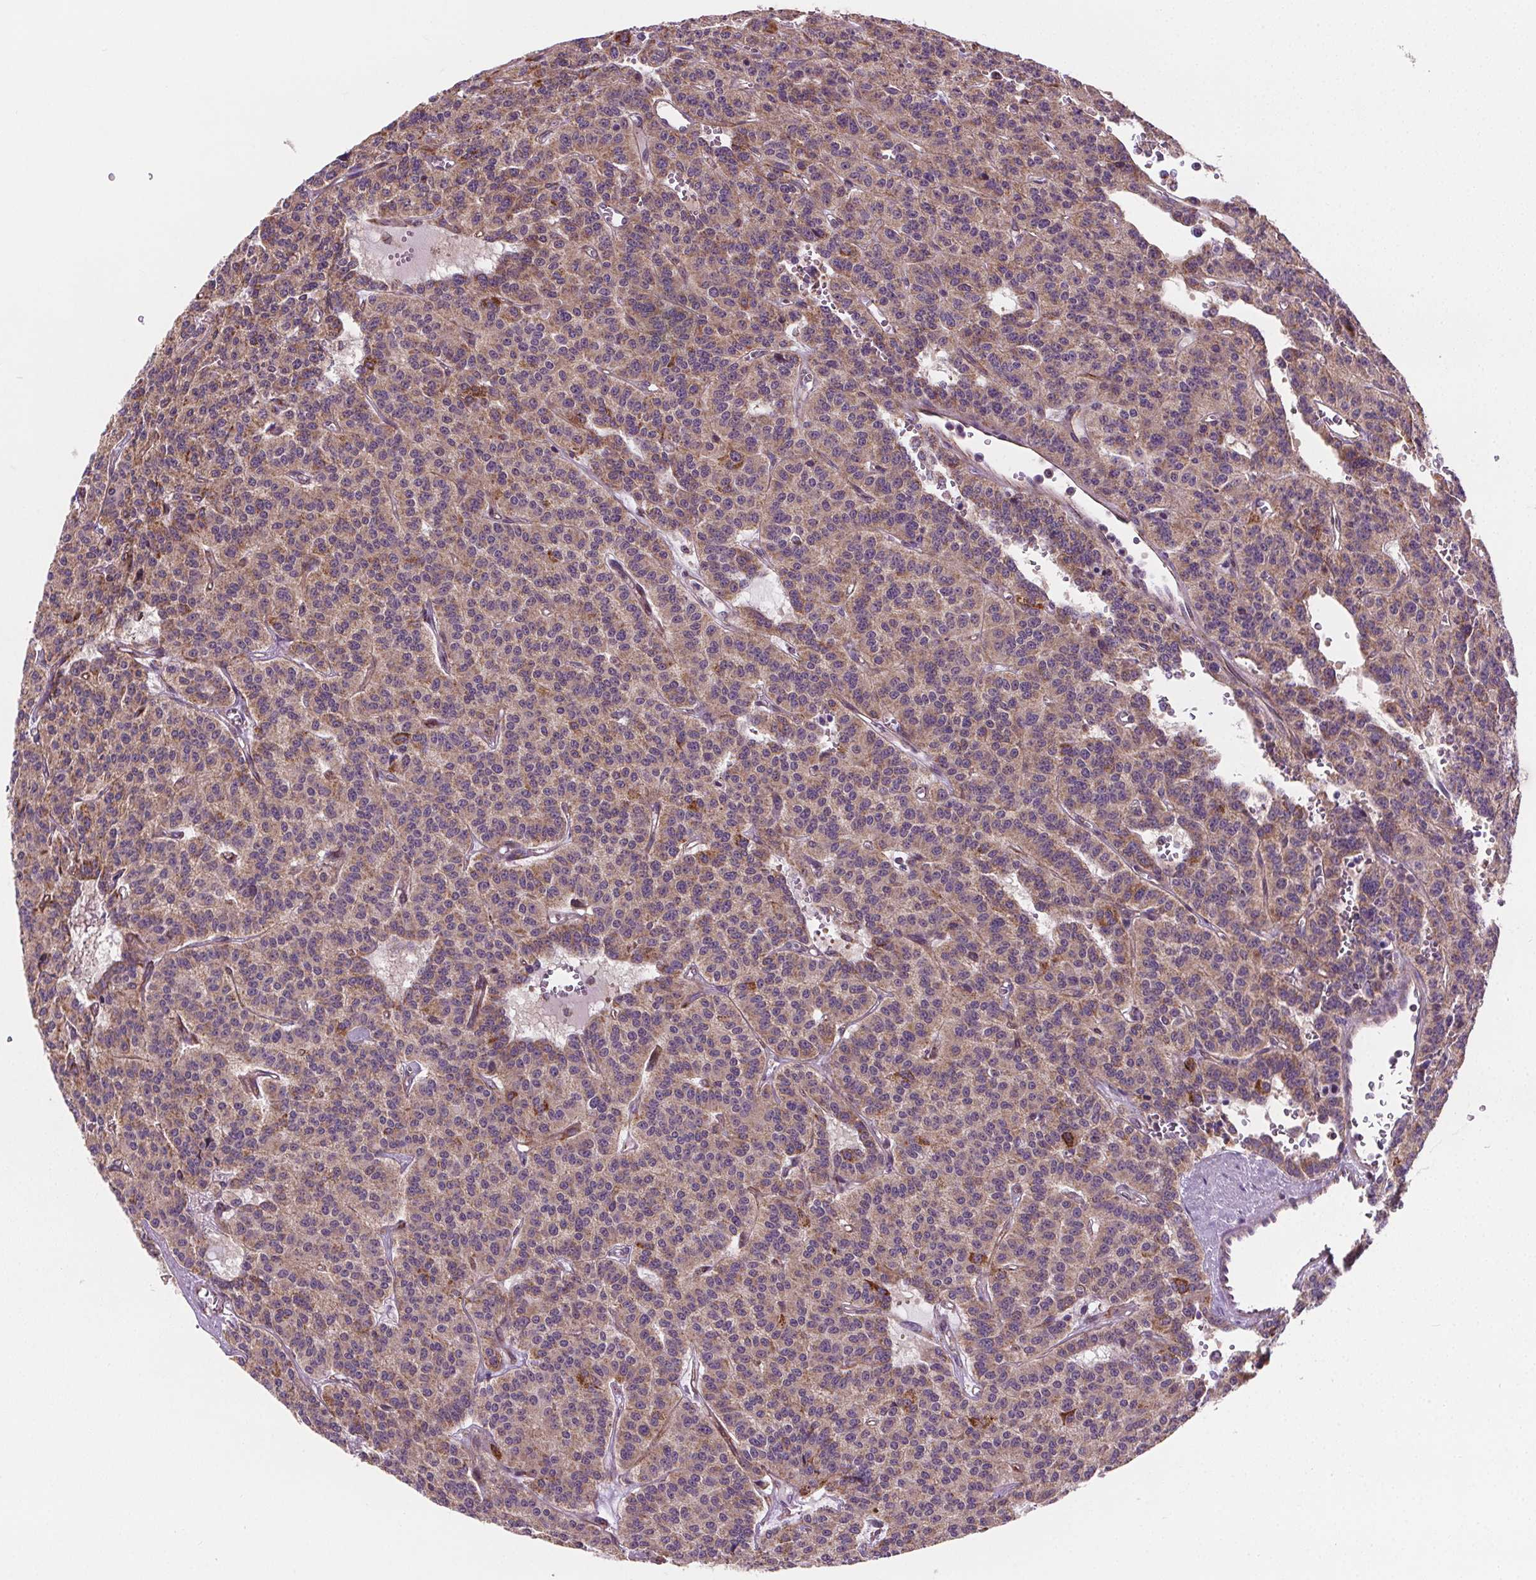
{"staining": {"intensity": "moderate", "quantity": "25%-75%", "location": "cytoplasmic/membranous"}, "tissue": "carcinoid", "cell_type": "Tumor cells", "image_type": "cancer", "snomed": [{"axis": "morphology", "description": "Carcinoid, malignant, NOS"}, {"axis": "topography", "description": "Lung"}], "caption": "This is an image of IHC staining of carcinoid (malignant), which shows moderate expression in the cytoplasmic/membranous of tumor cells.", "gene": "GOLT1B", "patient": {"sex": "female", "age": 71}}